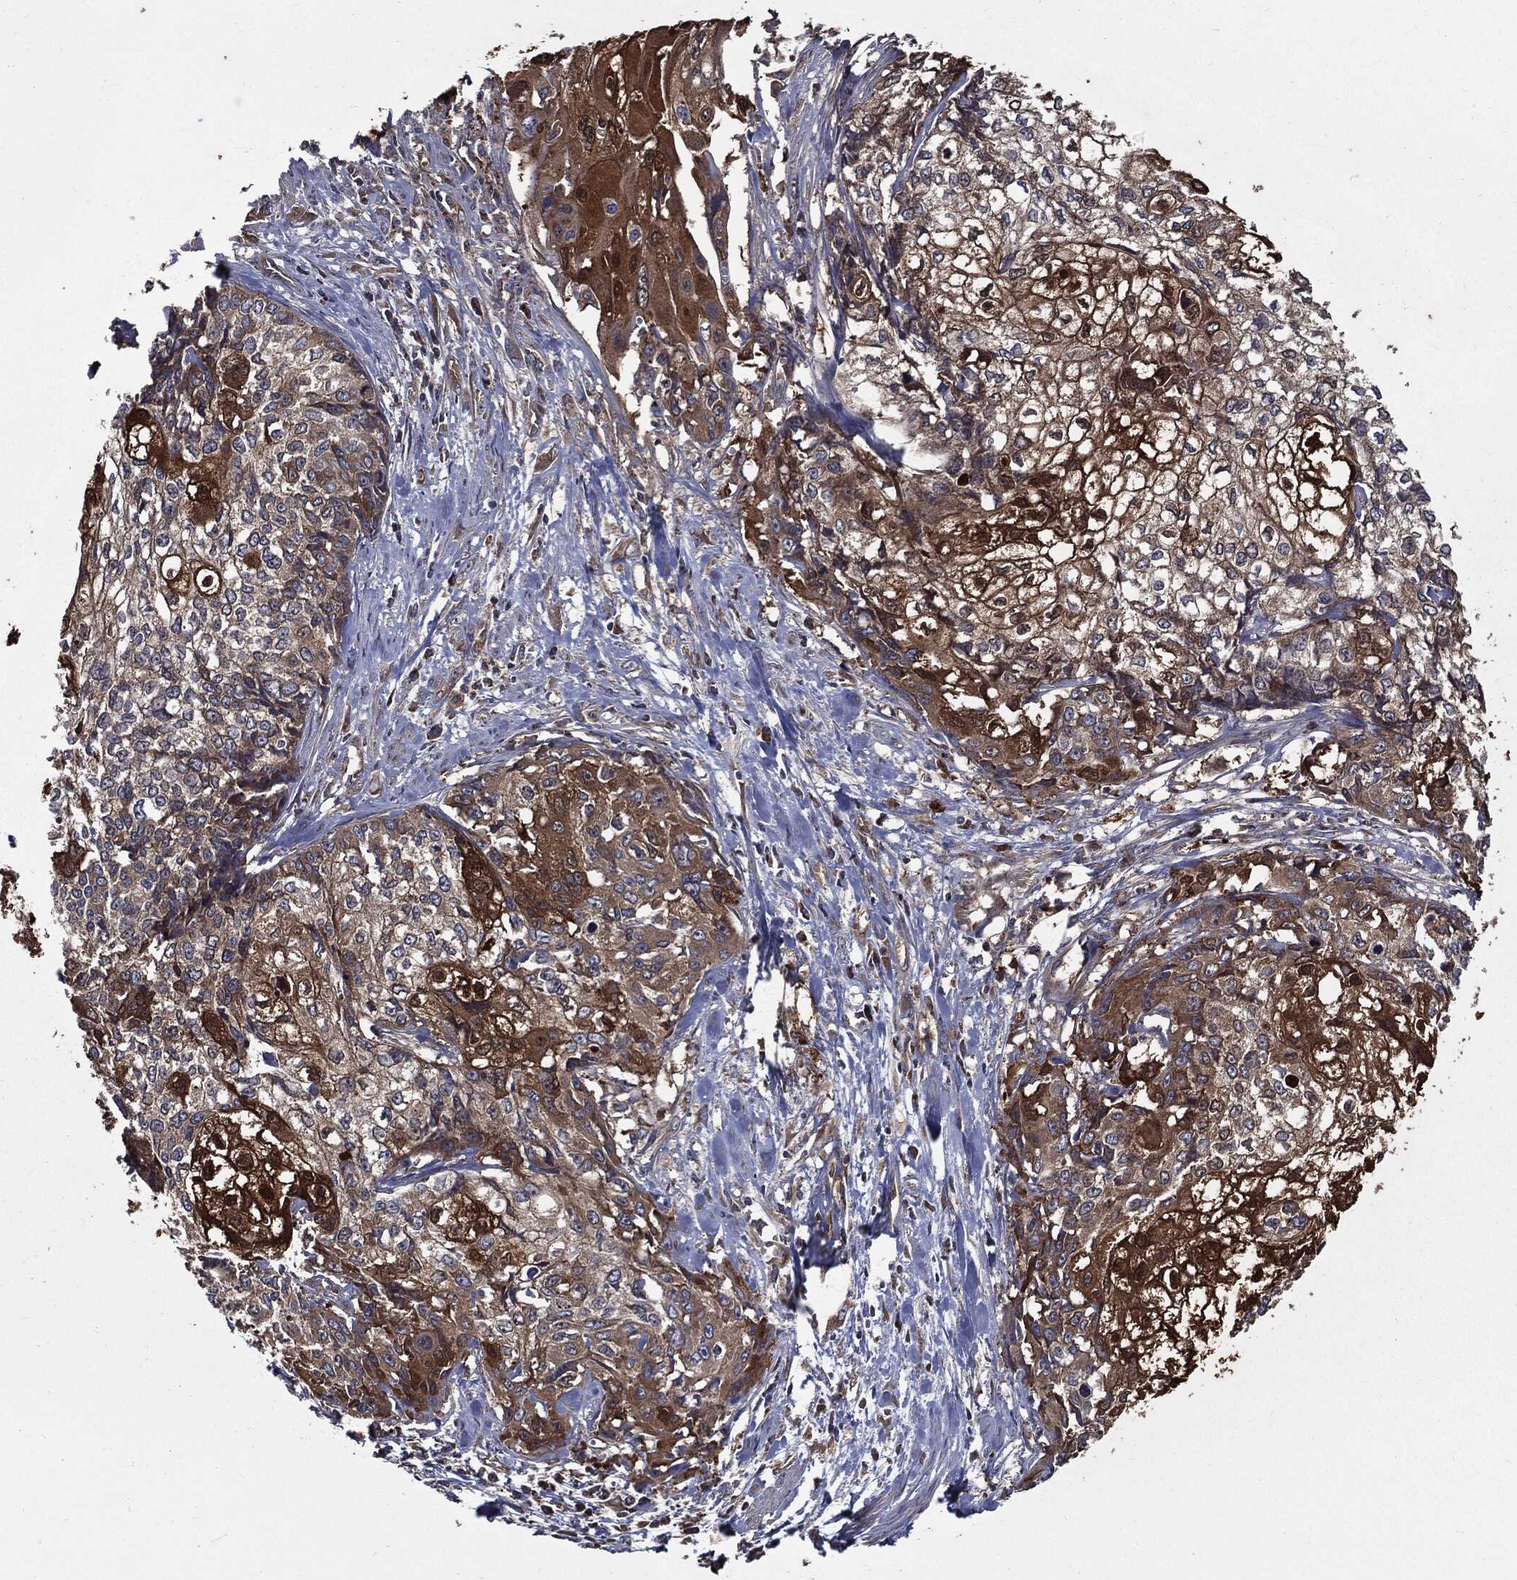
{"staining": {"intensity": "strong", "quantity": "<25%", "location": "cytoplasmic/membranous"}, "tissue": "cervical cancer", "cell_type": "Tumor cells", "image_type": "cancer", "snomed": [{"axis": "morphology", "description": "Squamous cell carcinoma, NOS"}, {"axis": "topography", "description": "Cervix"}], "caption": "Strong cytoplasmic/membranous positivity for a protein is present in approximately <25% of tumor cells of cervical squamous cell carcinoma using IHC.", "gene": "PDCD6IP", "patient": {"sex": "female", "age": 58}}